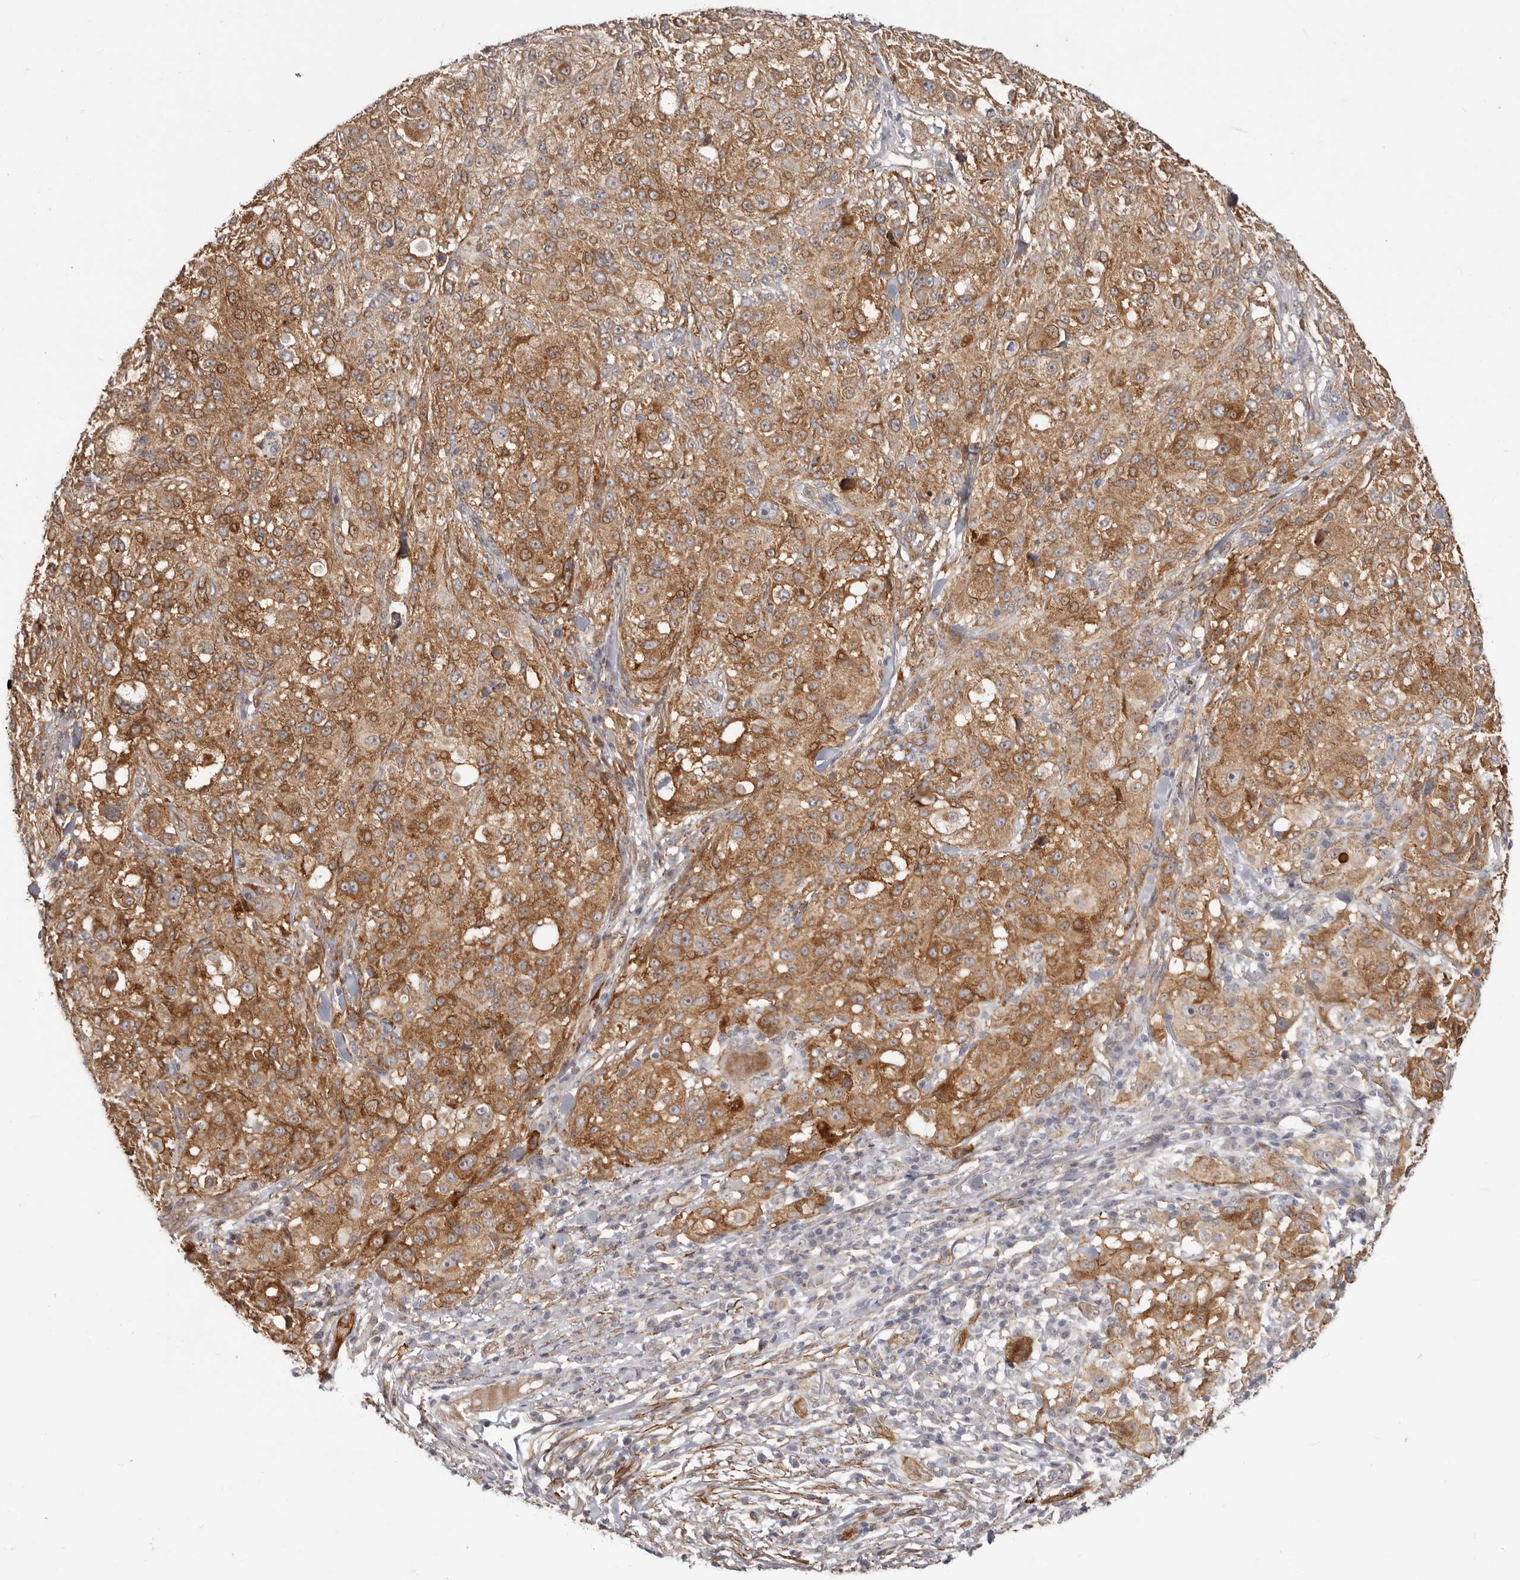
{"staining": {"intensity": "moderate", "quantity": "25%-75%", "location": "cytoplasmic/membranous"}, "tissue": "melanoma", "cell_type": "Tumor cells", "image_type": "cancer", "snomed": [{"axis": "morphology", "description": "Necrosis, NOS"}, {"axis": "morphology", "description": "Malignant melanoma, NOS"}, {"axis": "topography", "description": "Skin"}], "caption": "Protein staining by IHC exhibits moderate cytoplasmic/membranous positivity in about 25%-75% of tumor cells in malignant melanoma.", "gene": "SZT2", "patient": {"sex": "female", "age": 87}}